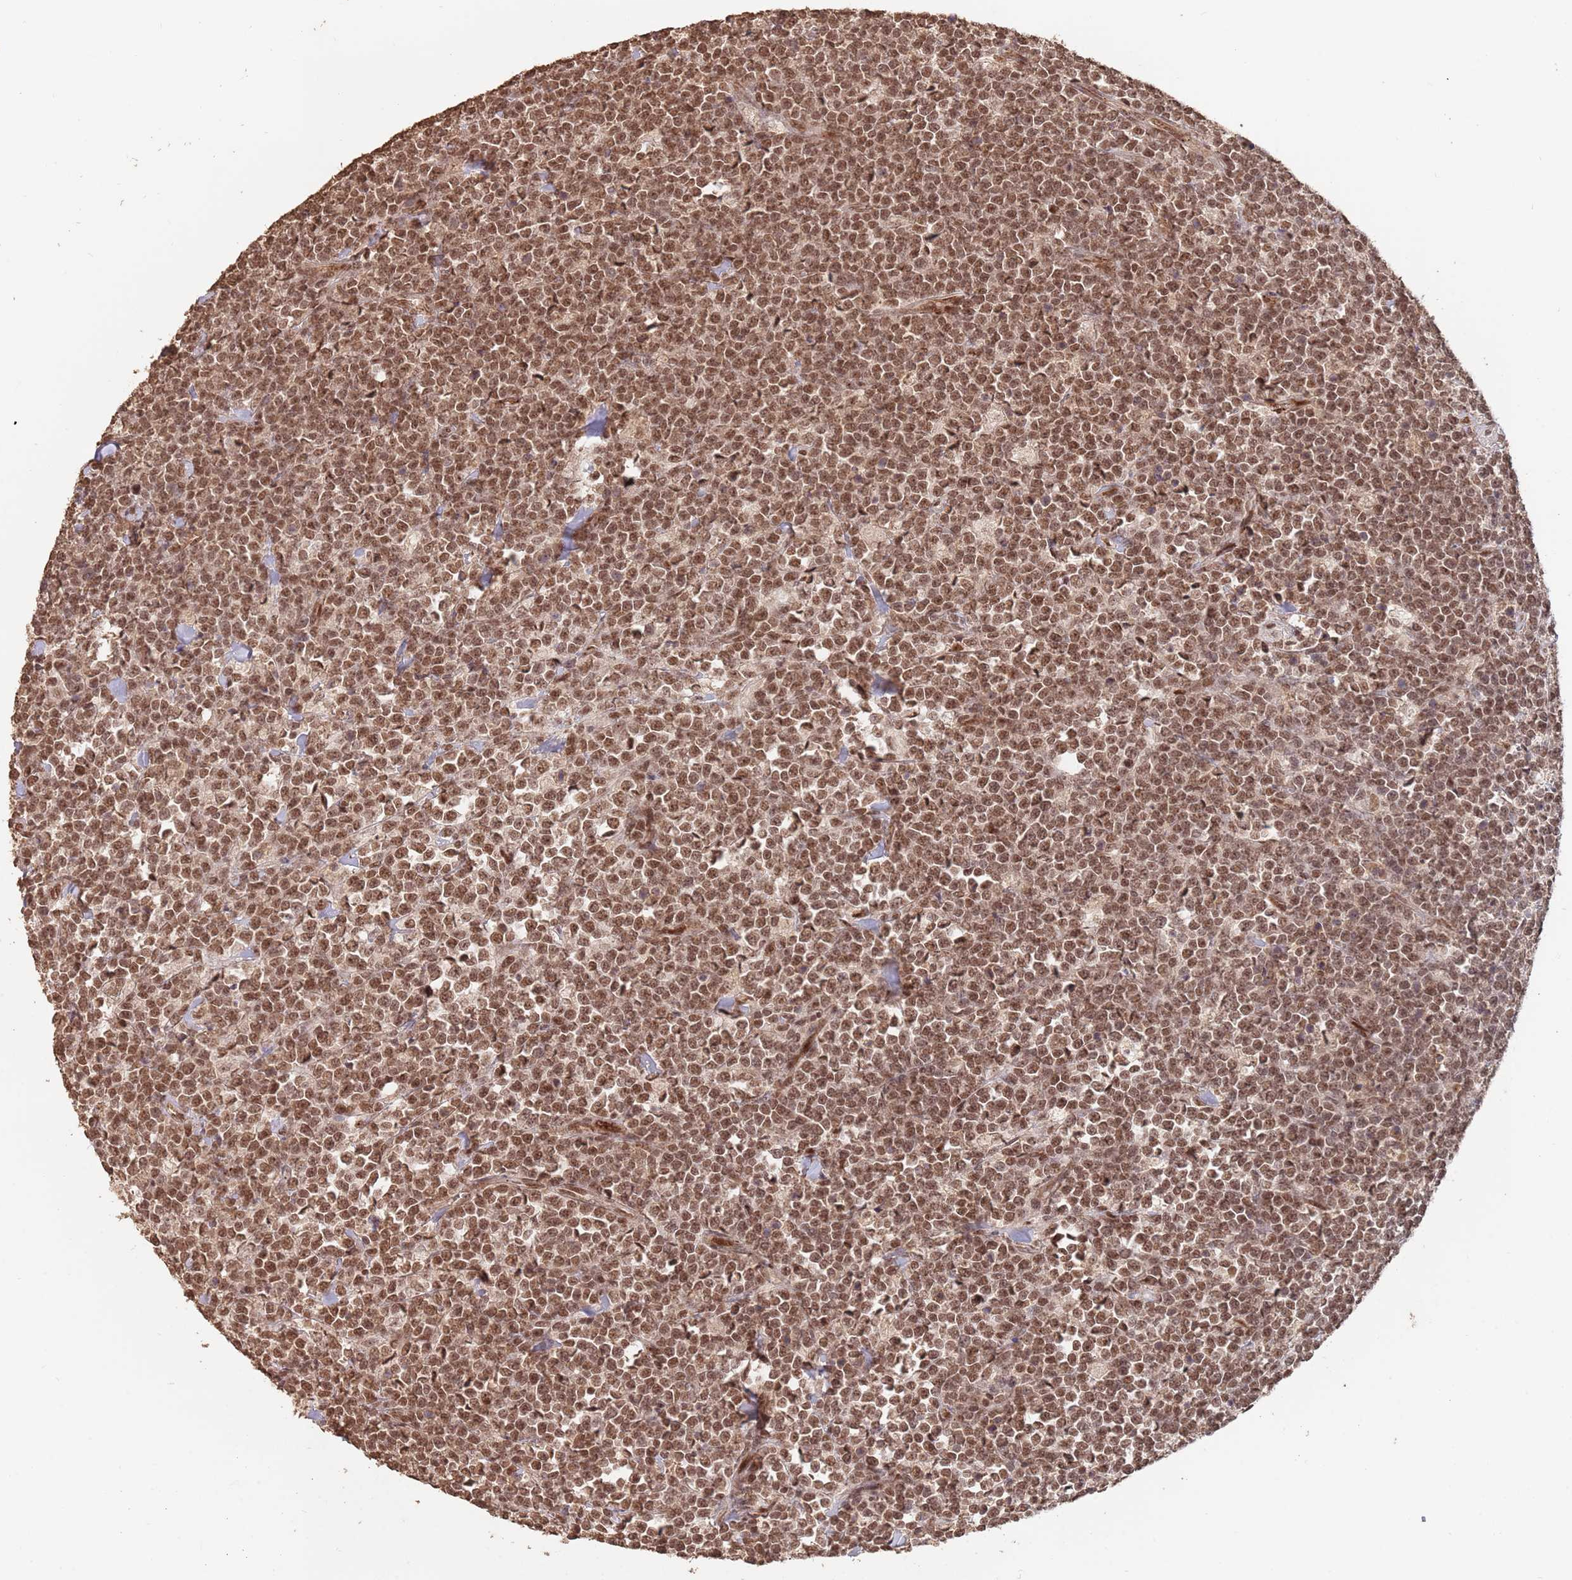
{"staining": {"intensity": "moderate", "quantity": ">75%", "location": "nuclear"}, "tissue": "lymphoma", "cell_type": "Tumor cells", "image_type": "cancer", "snomed": [{"axis": "morphology", "description": "Malignant lymphoma, non-Hodgkin's type, High grade"}, {"axis": "topography", "description": "Small intestine"}, {"axis": "topography", "description": "Colon"}], "caption": "A brown stain shows moderate nuclear positivity of a protein in human high-grade malignant lymphoma, non-Hodgkin's type tumor cells.", "gene": "RFXANK", "patient": {"sex": "male", "age": 8}}